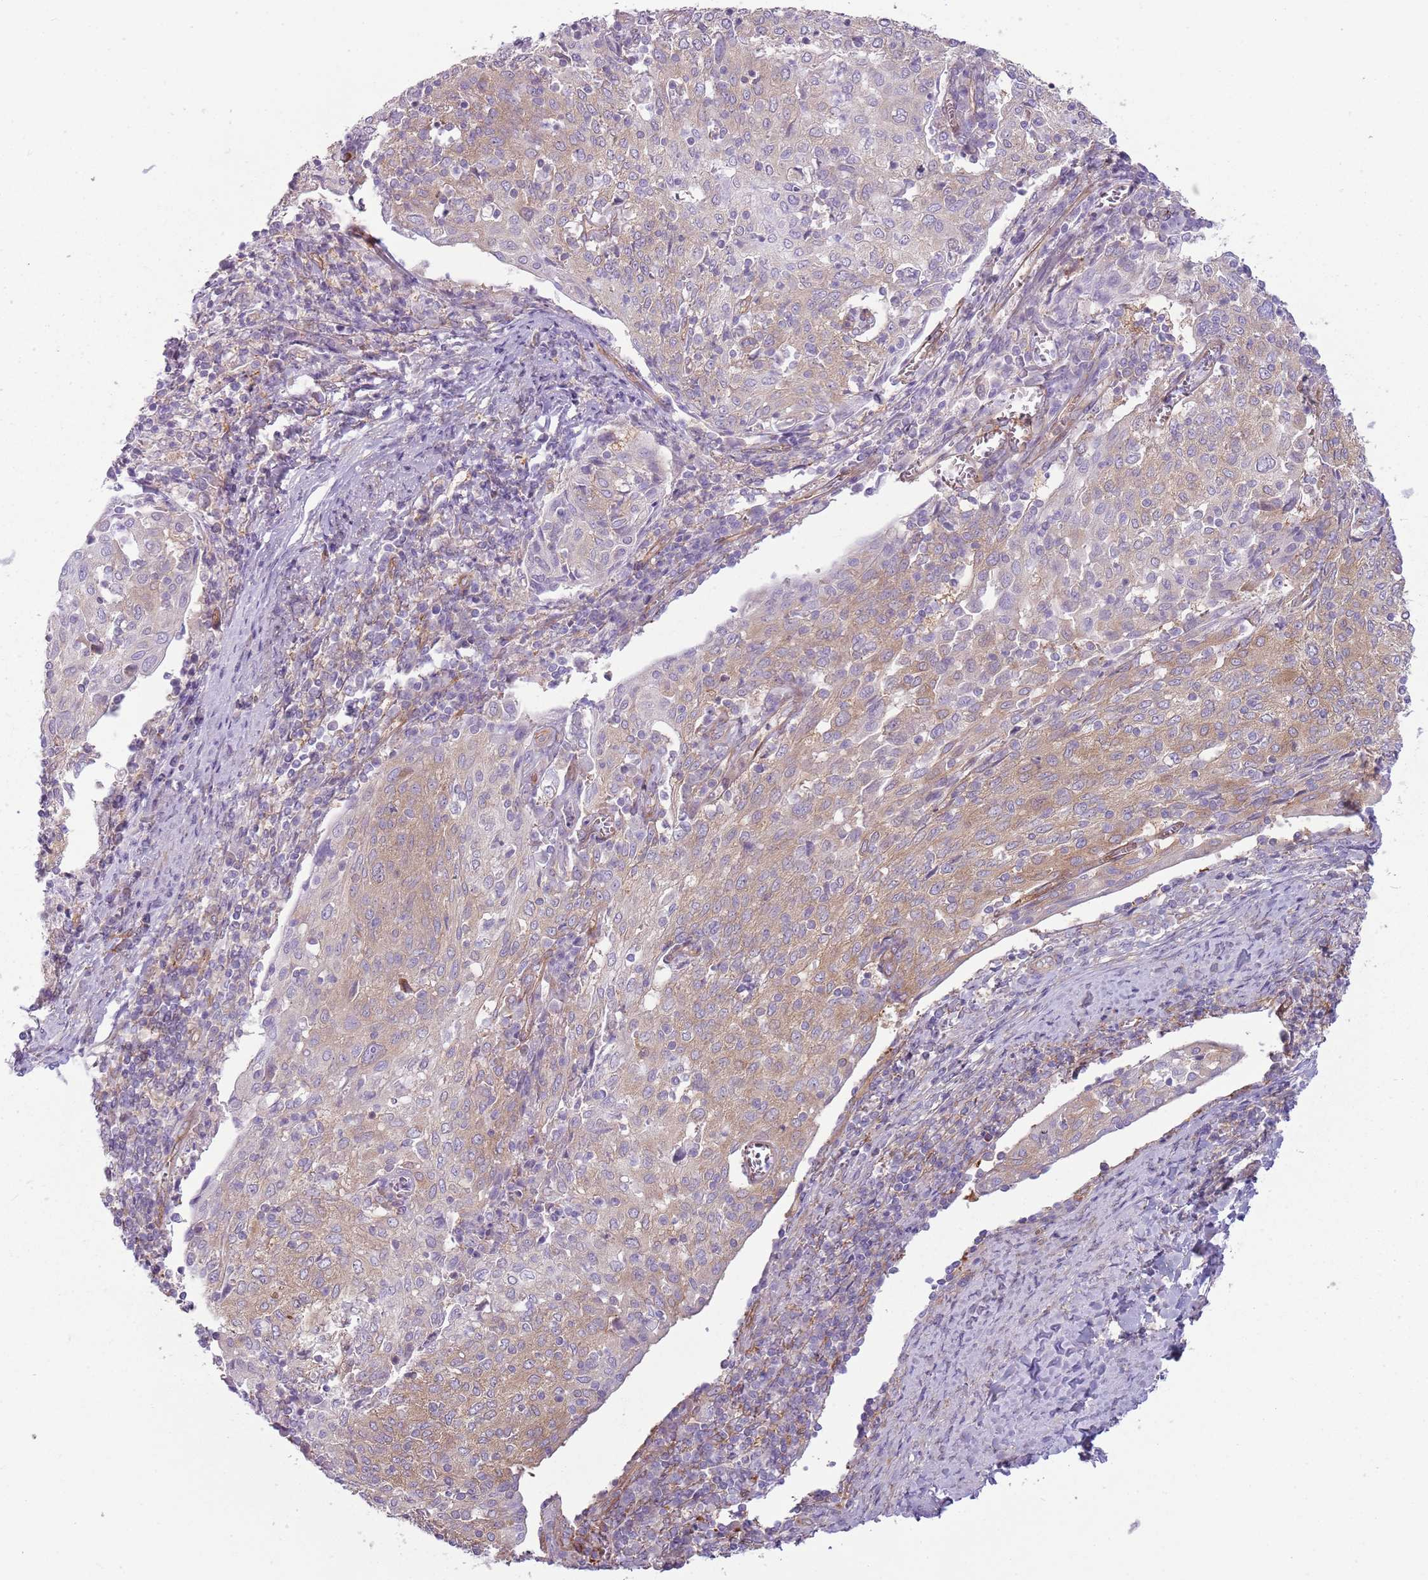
{"staining": {"intensity": "moderate", "quantity": "25%-75%", "location": "cytoplasmic/membranous"}, "tissue": "cervical cancer", "cell_type": "Tumor cells", "image_type": "cancer", "snomed": [{"axis": "morphology", "description": "Squamous cell carcinoma, NOS"}, {"axis": "topography", "description": "Cervix"}], "caption": "Immunohistochemistry (DAB) staining of cervical squamous cell carcinoma demonstrates moderate cytoplasmic/membranous protein expression in approximately 25%-75% of tumor cells.", "gene": "SNX1", "patient": {"sex": "female", "age": 52}}